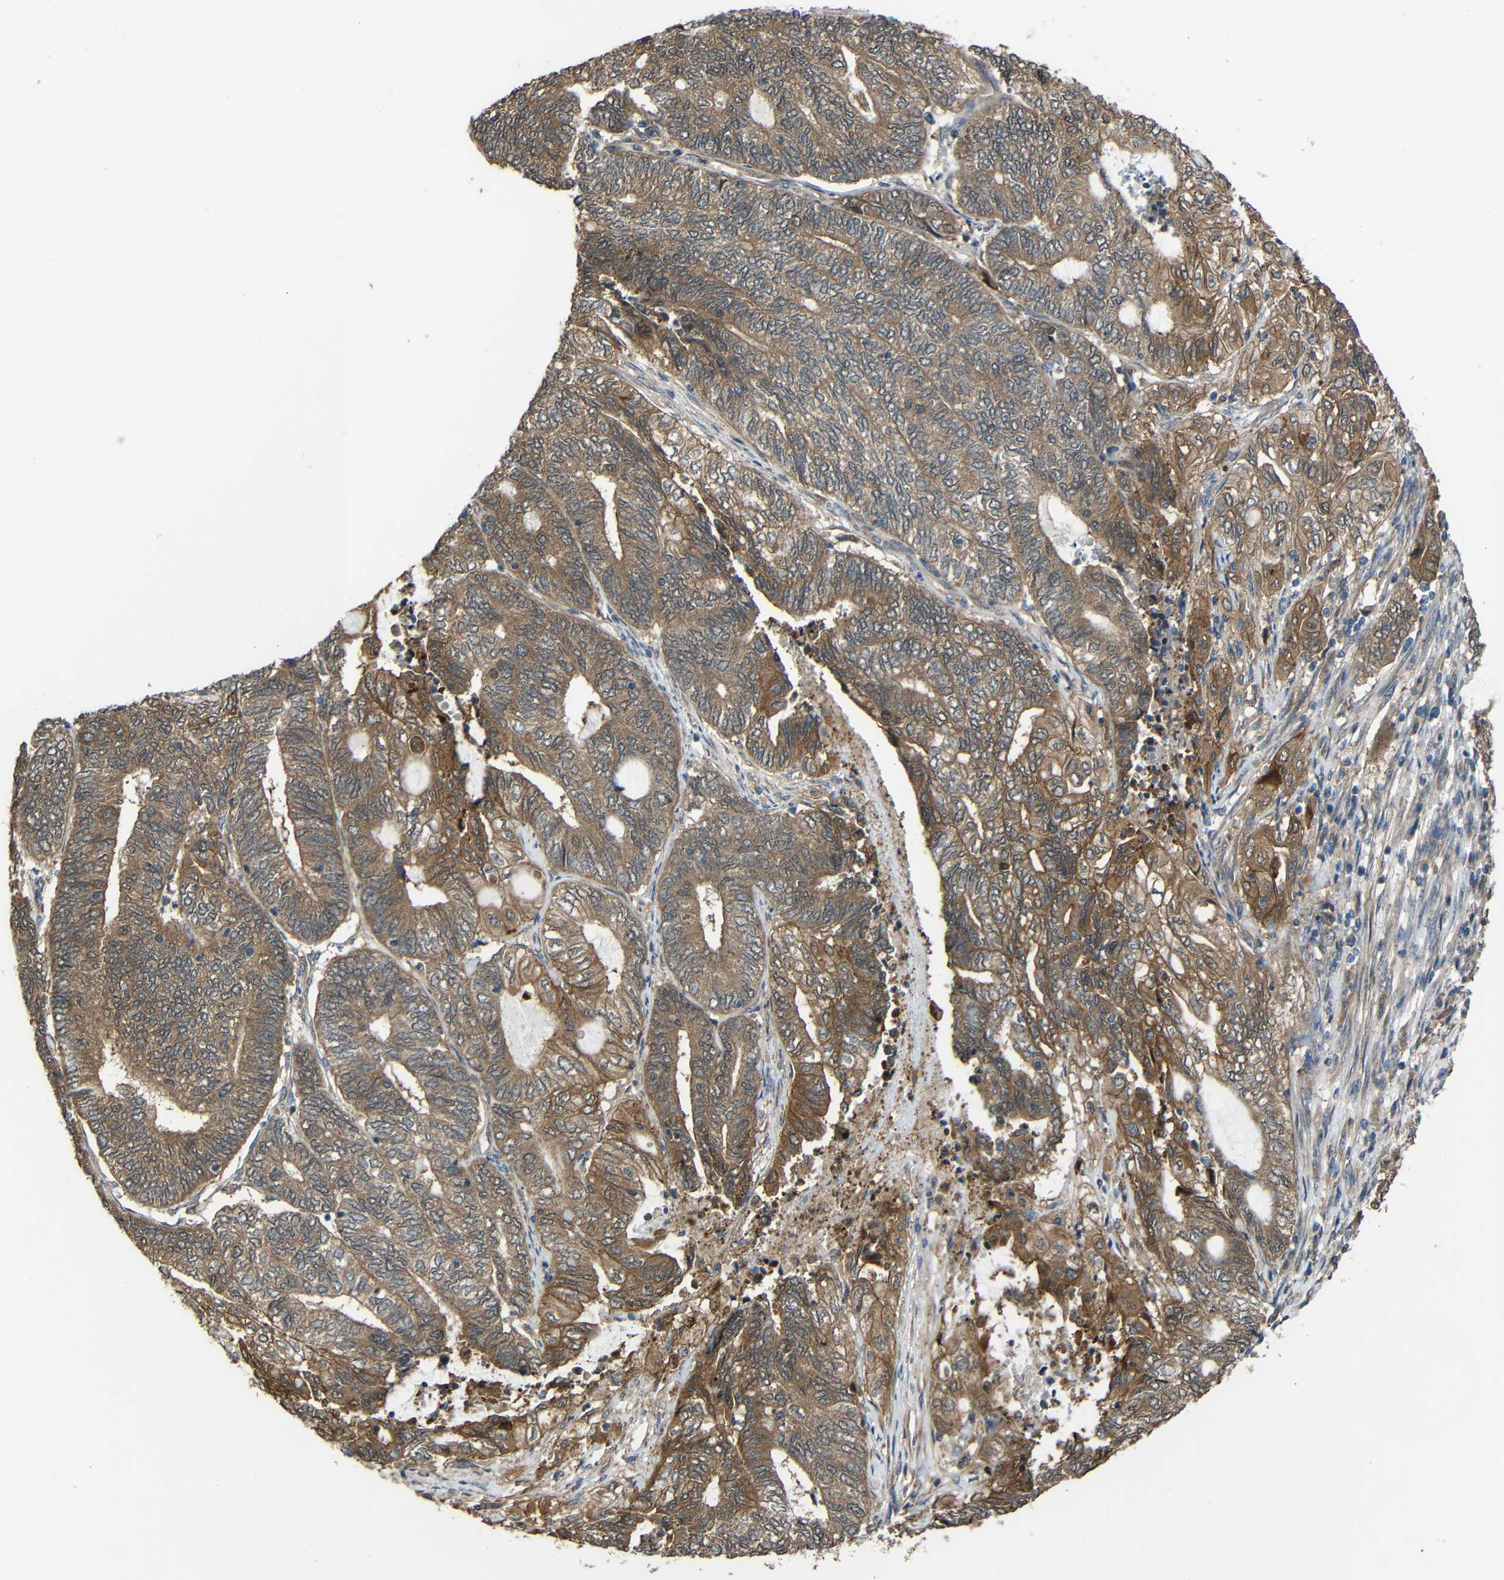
{"staining": {"intensity": "moderate", "quantity": ">75%", "location": "cytoplasmic/membranous"}, "tissue": "endometrial cancer", "cell_type": "Tumor cells", "image_type": "cancer", "snomed": [{"axis": "morphology", "description": "Adenocarcinoma, NOS"}, {"axis": "topography", "description": "Uterus"}, {"axis": "topography", "description": "Endometrium"}], "caption": "Immunohistochemical staining of human endometrial cancer shows moderate cytoplasmic/membranous protein positivity in about >75% of tumor cells.", "gene": "CHST9", "patient": {"sex": "female", "age": 70}}